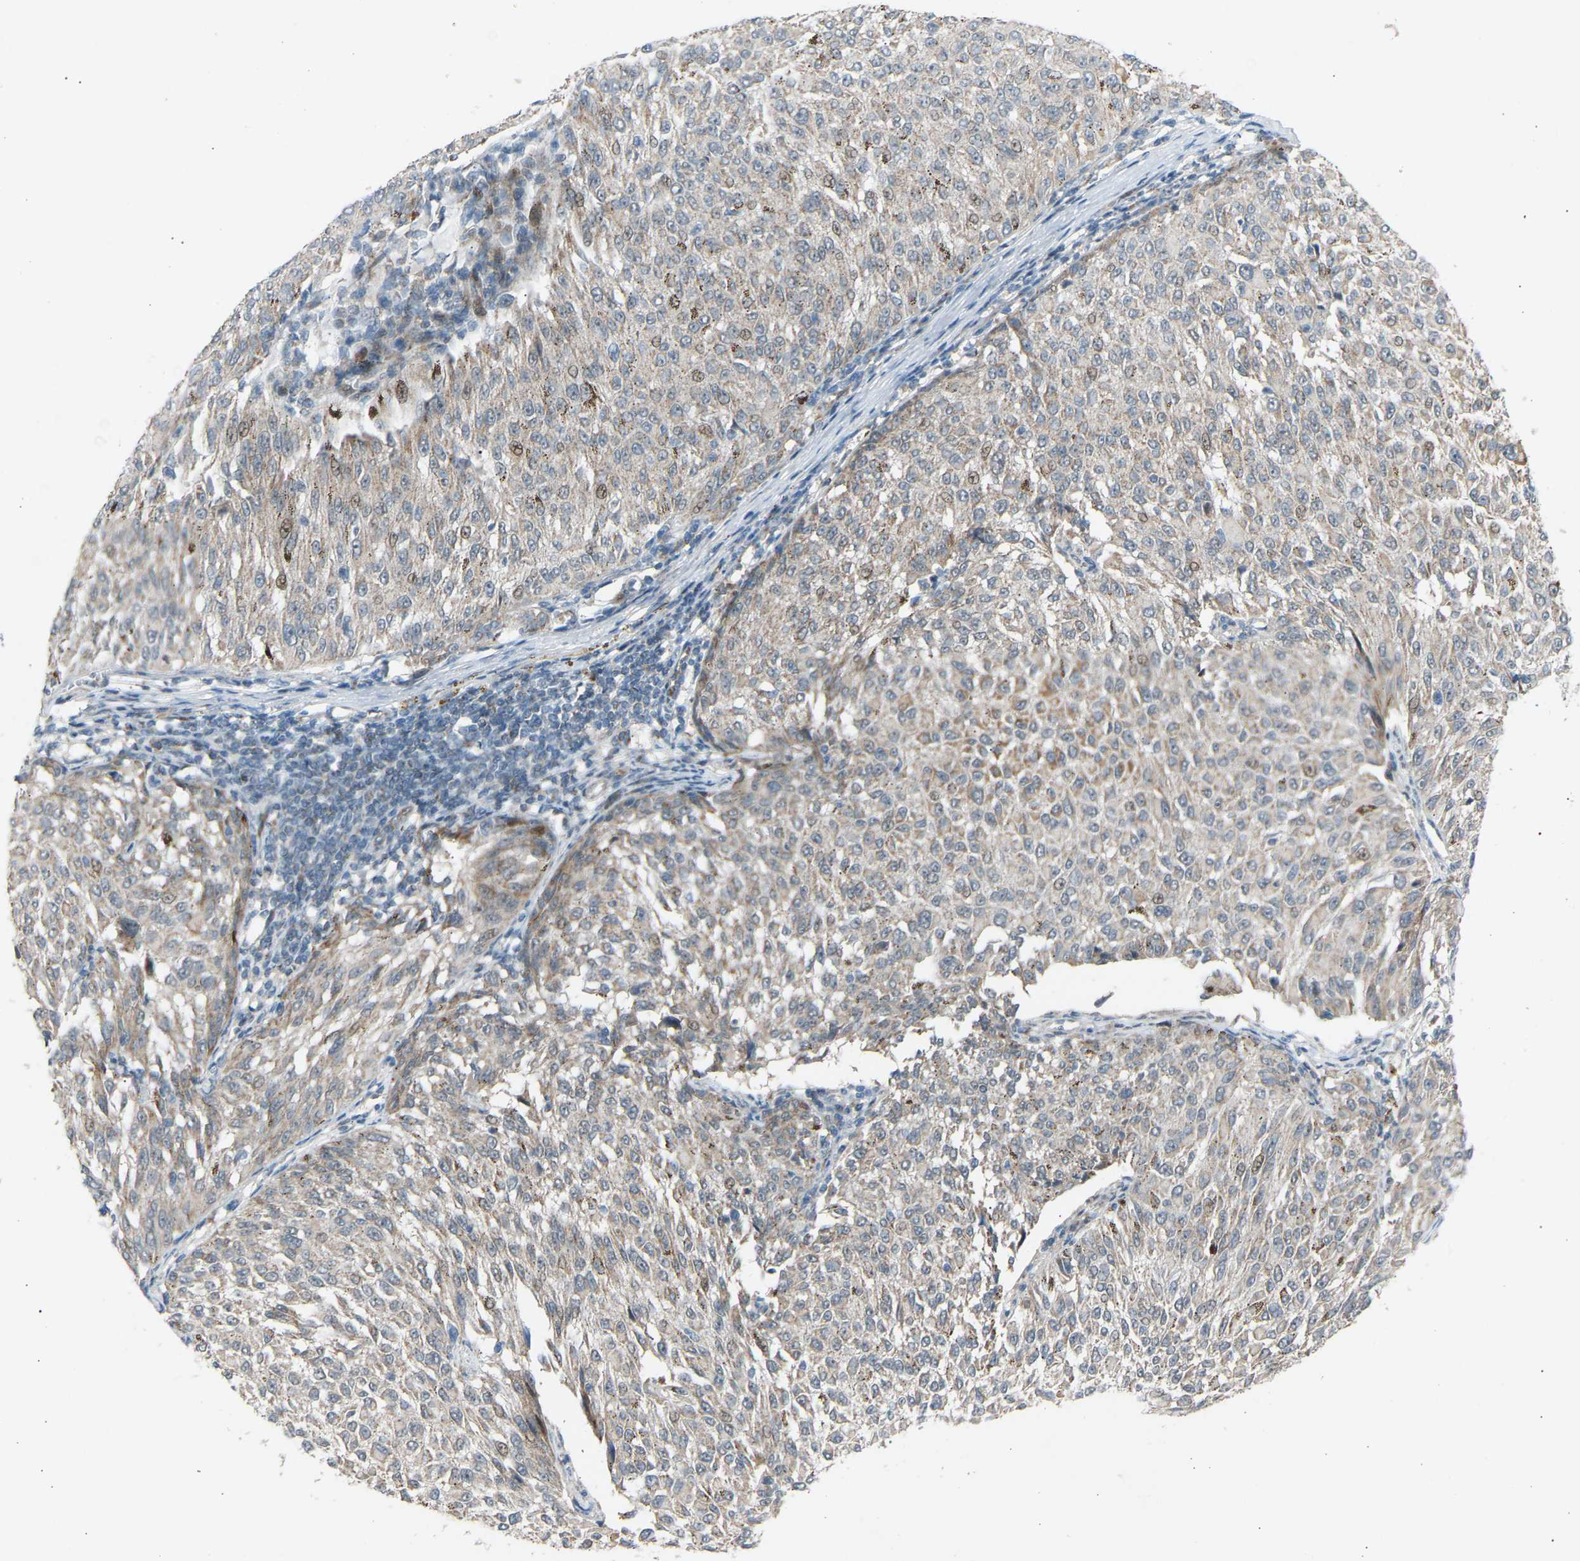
{"staining": {"intensity": "weak", "quantity": "<25%", "location": "cytoplasmic/membranous"}, "tissue": "melanoma", "cell_type": "Tumor cells", "image_type": "cancer", "snomed": [{"axis": "morphology", "description": "Malignant melanoma, NOS"}, {"axis": "topography", "description": "Skin"}], "caption": "Tumor cells show no significant protein staining in melanoma.", "gene": "VPS41", "patient": {"sex": "female", "age": 72}}